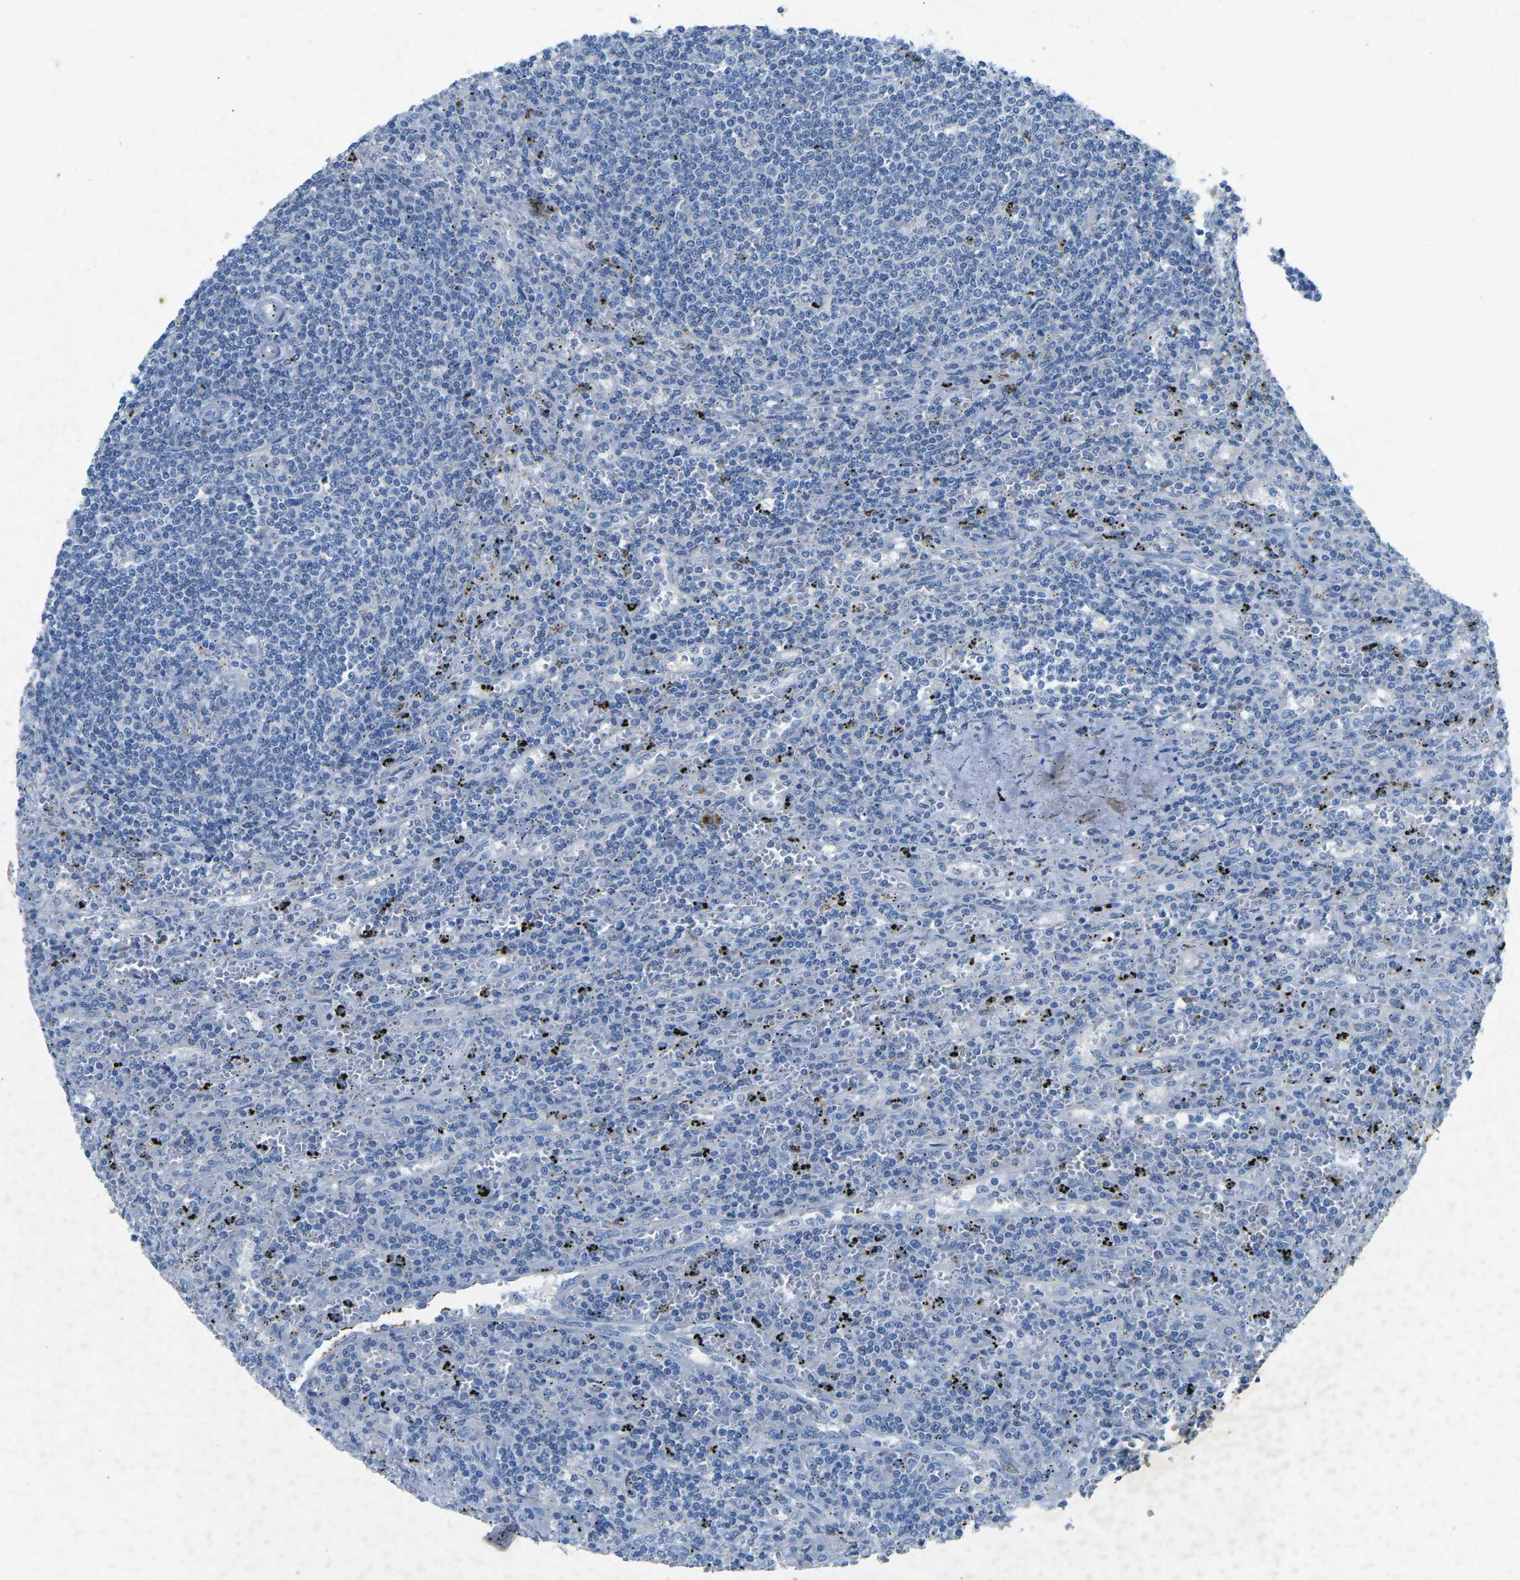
{"staining": {"intensity": "negative", "quantity": "none", "location": "none"}, "tissue": "lymphoma", "cell_type": "Tumor cells", "image_type": "cancer", "snomed": [{"axis": "morphology", "description": "Malignant lymphoma, non-Hodgkin's type, Low grade"}, {"axis": "topography", "description": "Spleen"}], "caption": "An immunohistochemistry (IHC) micrograph of lymphoma is shown. There is no staining in tumor cells of lymphoma.", "gene": "PLG", "patient": {"sex": "male", "age": 76}}